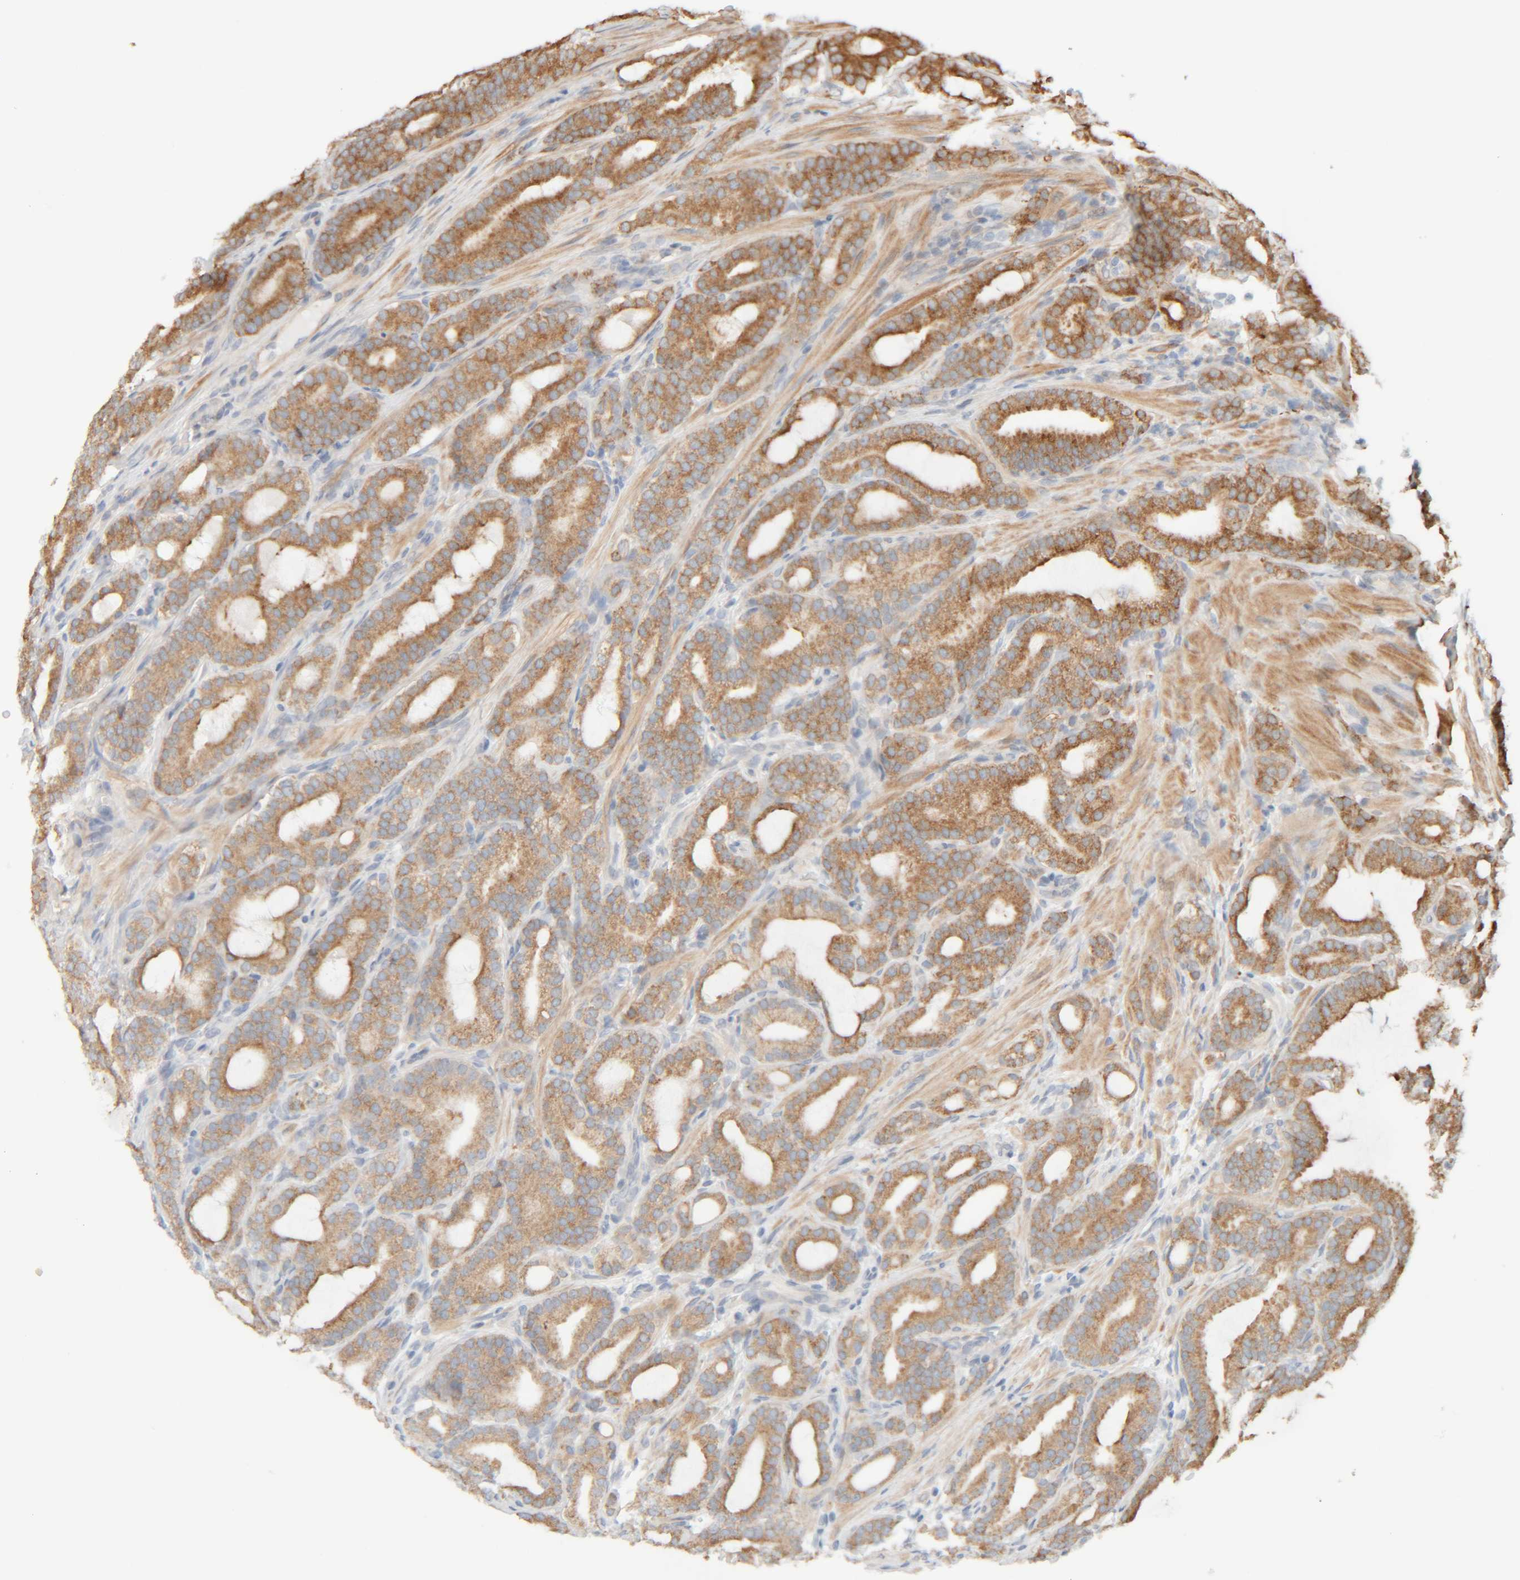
{"staining": {"intensity": "moderate", "quantity": ">75%", "location": "cytoplasmic/membranous"}, "tissue": "prostate cancer", "cell_type": "Tumor cells", "image_type": "cancer", "snomed": [{"axis": "morphology", "description": "Adenocarcinoma, High grade"}, {"axis": "topography", "description": "Prostate"}], "caption": "High-grade adenocarcinoma (prostate) was stained to show a protein in brown. There is medium levels of moderate cytoplasmic/membranous expression in about >75% of tumor cells. Nuclei are stained in blue.", "gene": "INTS1", "patient": {"sex": "male", "age": 60}}